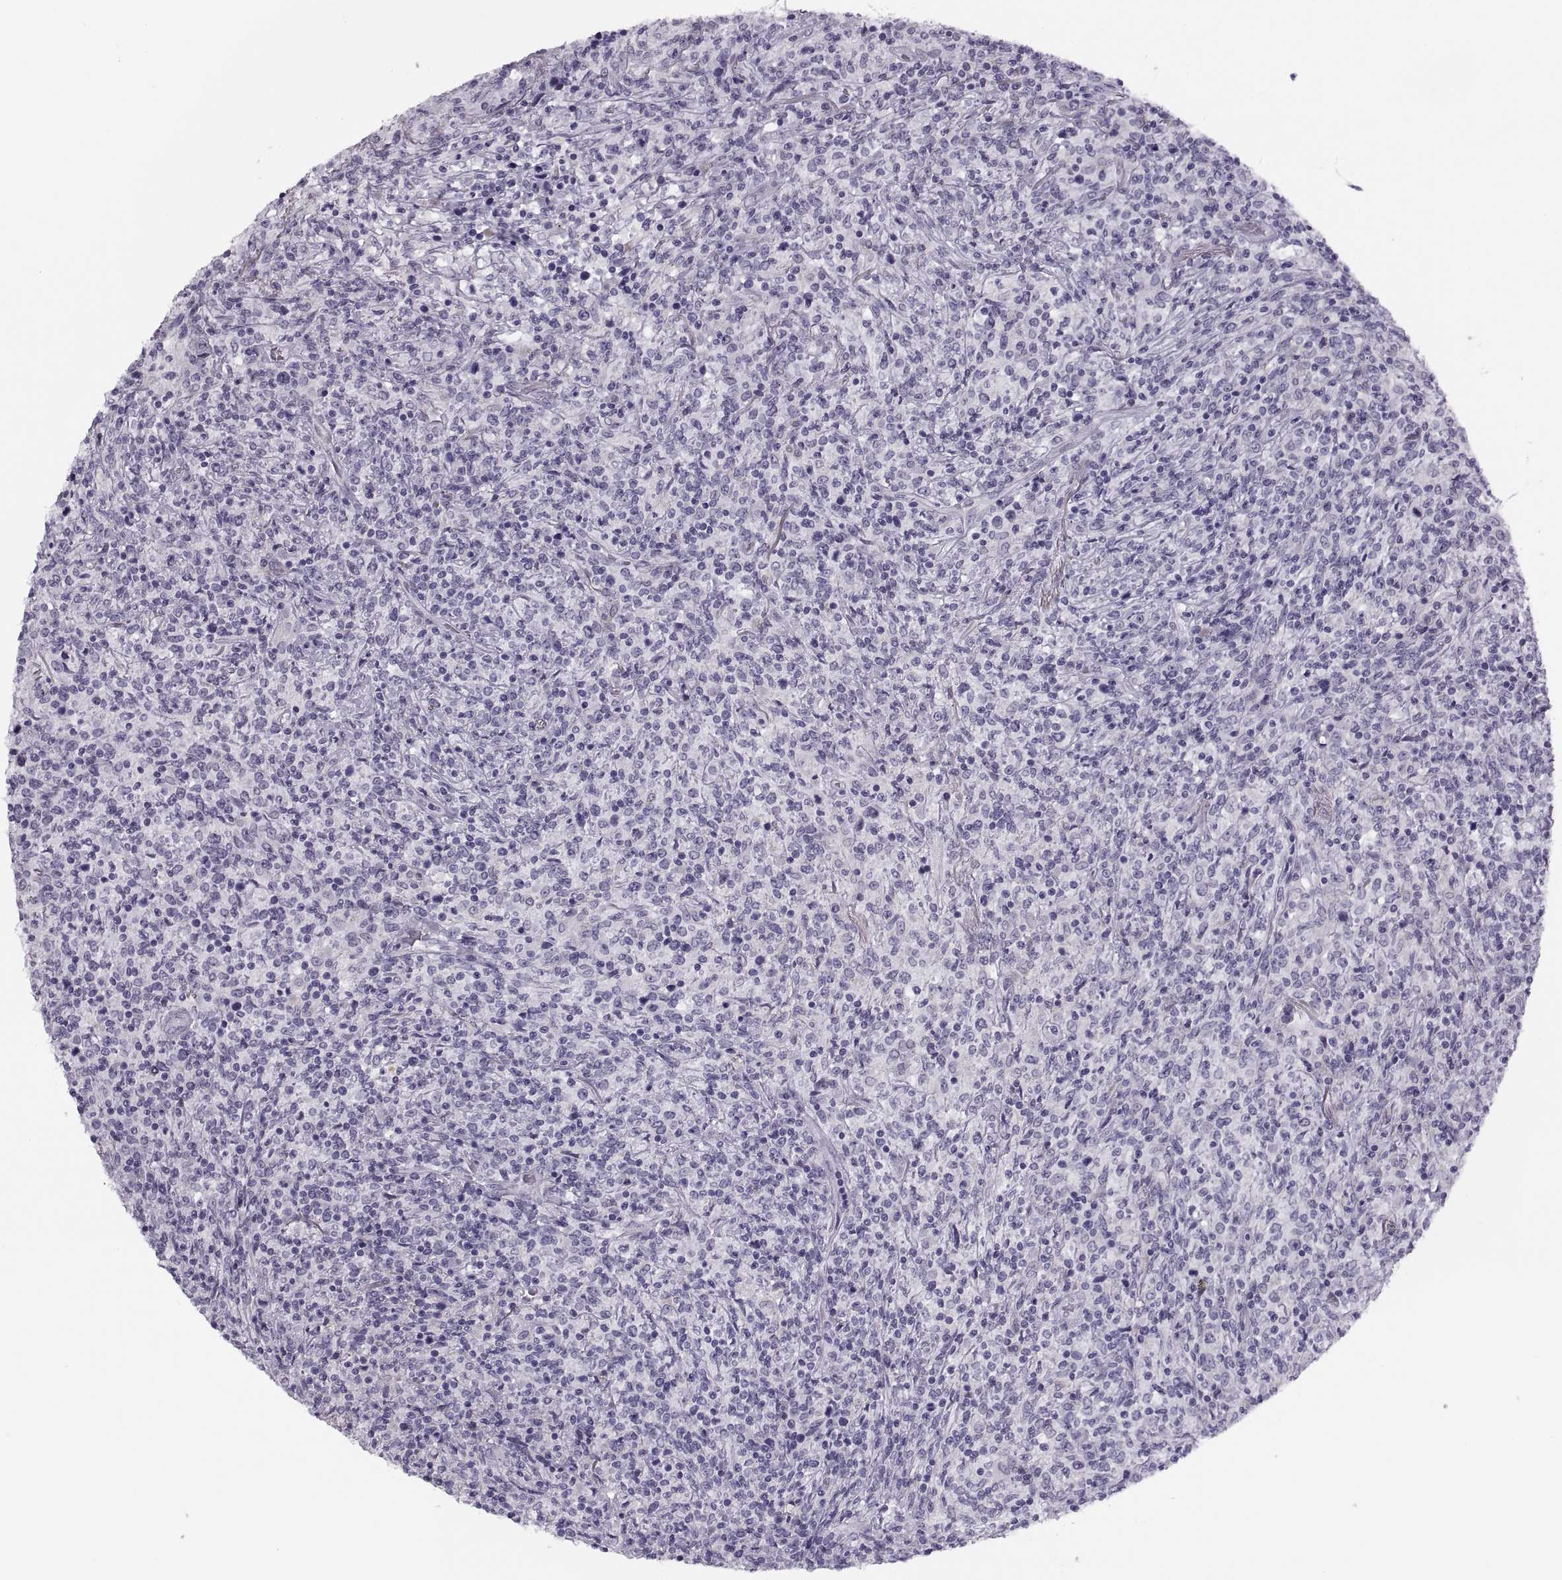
{"staining": {"intensity": "negative", "quantity": "none", "location": "none"}, "tissue": "lymphoma", "cell_type": "Tumor cells", "image_type": "cancer", "snomed": [{"axis": "morphology", "description": "Malignant lymphoma, non-Hodgkin's type, High grade"}, {"axis": "topography", "description": "Lung"}], "caption": "High power microscopy micrograph of an immunohistochemistry (IHC) micrograph of lymphoma, revealing no significant staining in tumor cells.", "gene": "C3orf22", "patient": {"sex": "male", "age": 79}}